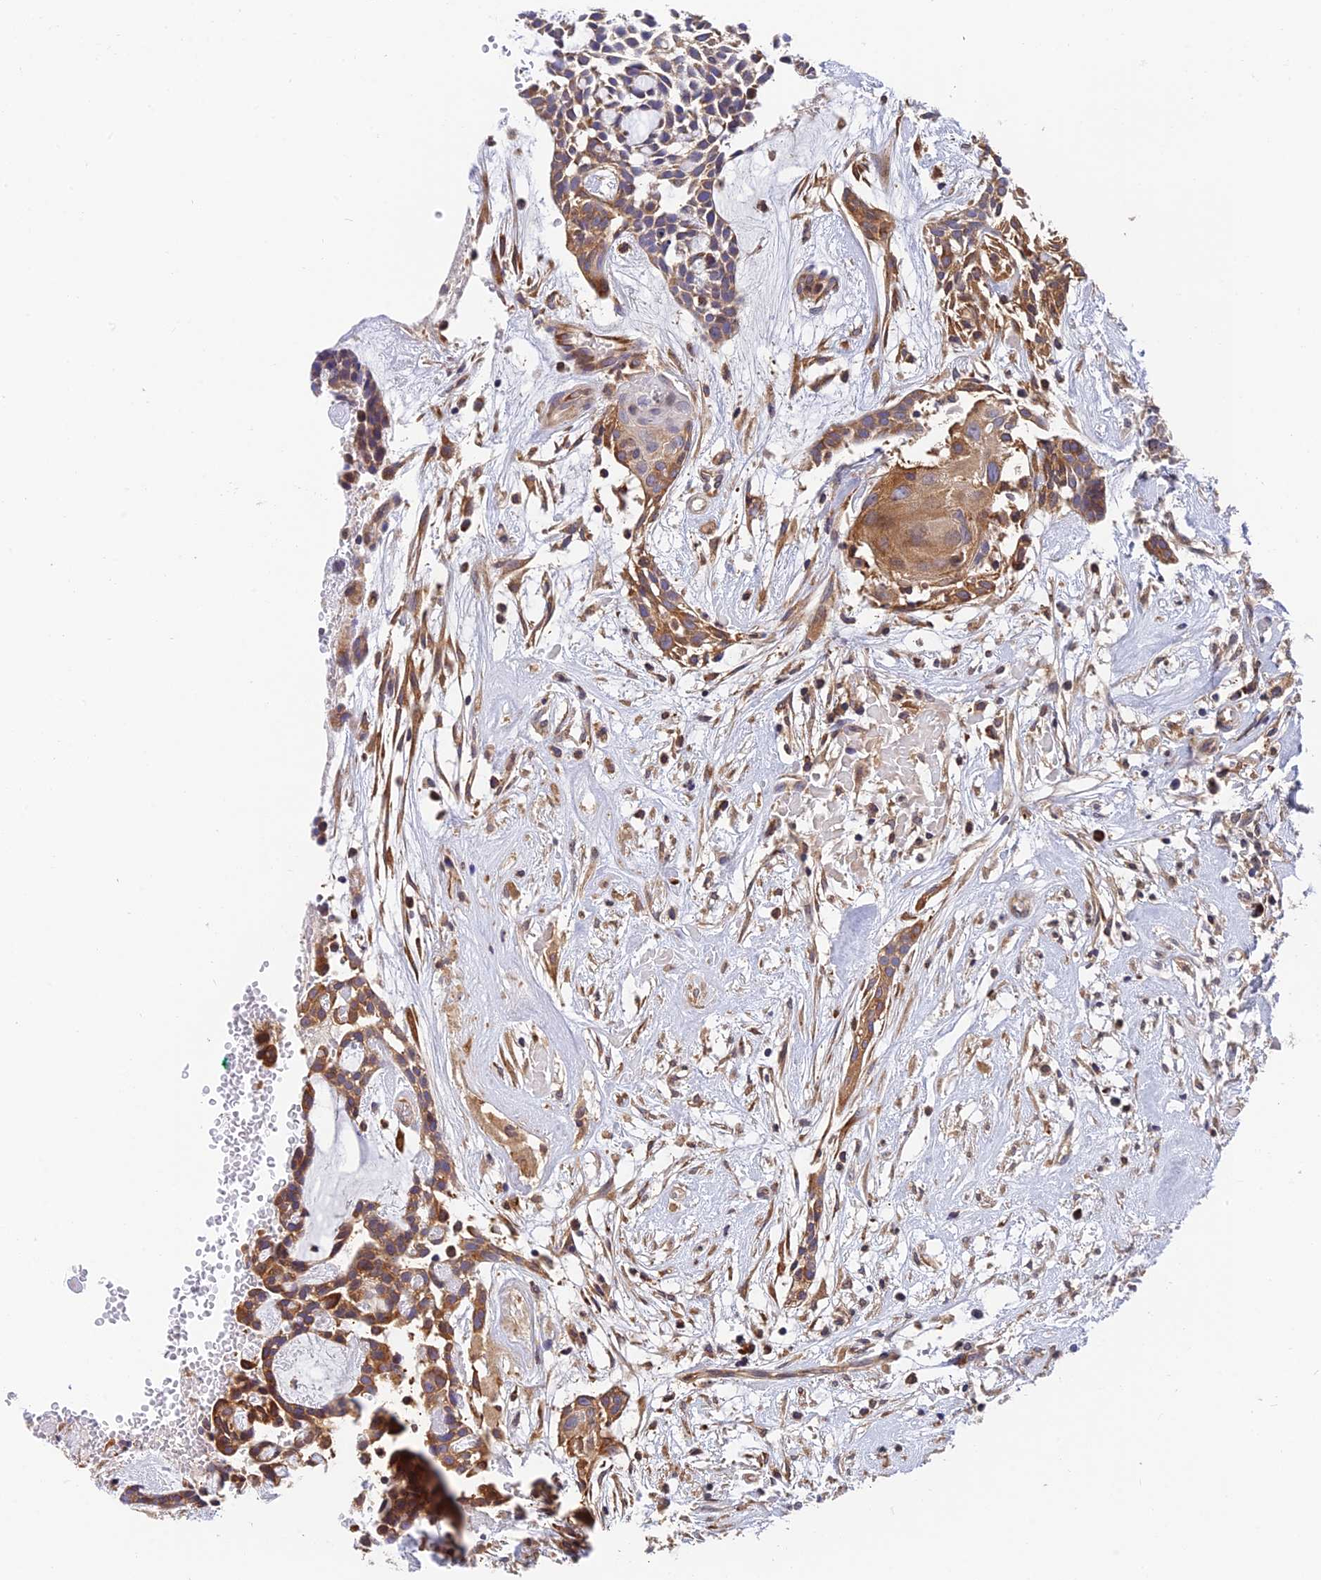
{"staining": {"intensity": "moderate", "quantity": "25%-75%", "location": "cytoplasmic/membranous"}, "tissue": "head and neck cancer", "cell_type": "Tumor cells", "image_type": "cancer", "snomed": [{"axis": "morphology", "description": "Adenocarcinoma, NOS"}, {"axis": "topography", "description": "Subcutis"}, {"axis": "topography", "description": "Head-Neck"}], "caption": "Immunohistochemical staining of adenocarcinoma (head and neck) displays medium levels of moderate cytoplasmic/membranous staining in about 25%-75% of tumor cells. Ihc stains the protein in brown and the nuclei are stained blue.", "gene": "IPO5", "patient": {"sex": "female", "age": 73}}